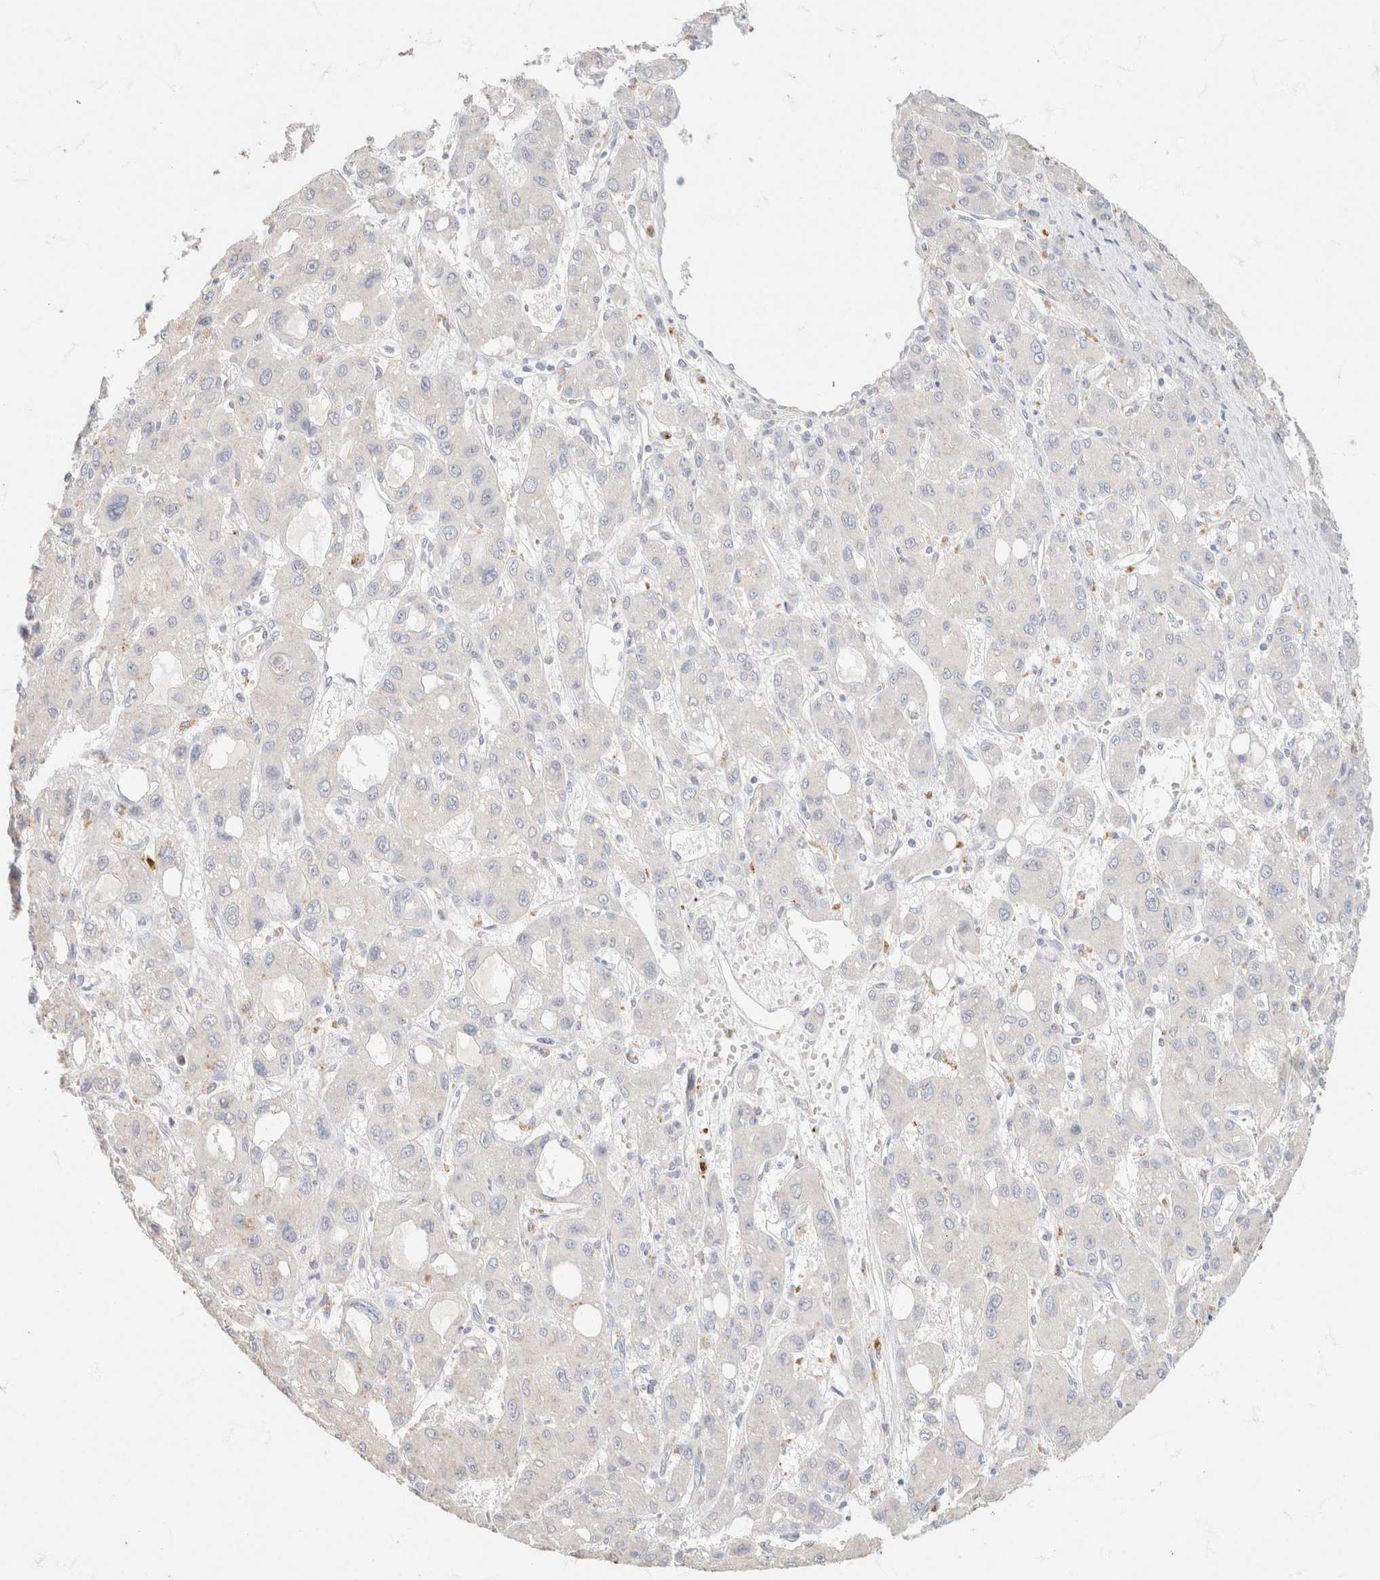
{"staining": {"intensity": "negative", "quantity": "none", "location": "none"}, "tissue": "liver cancer", "cell_type": "Tumor cells", "image_type": "cancer", "snomed": [{"axis": "morphology", "description": "Carcinoma, Hepatocellular, NOS"}, {"axis": "topography", "description": "Liver"}], "caption": "Tumor cells are negative for brown protein staining in hepatocellular carcinoma (liver).", "gene": "CA12", "patient": {"sex": "male", "age": 55}}